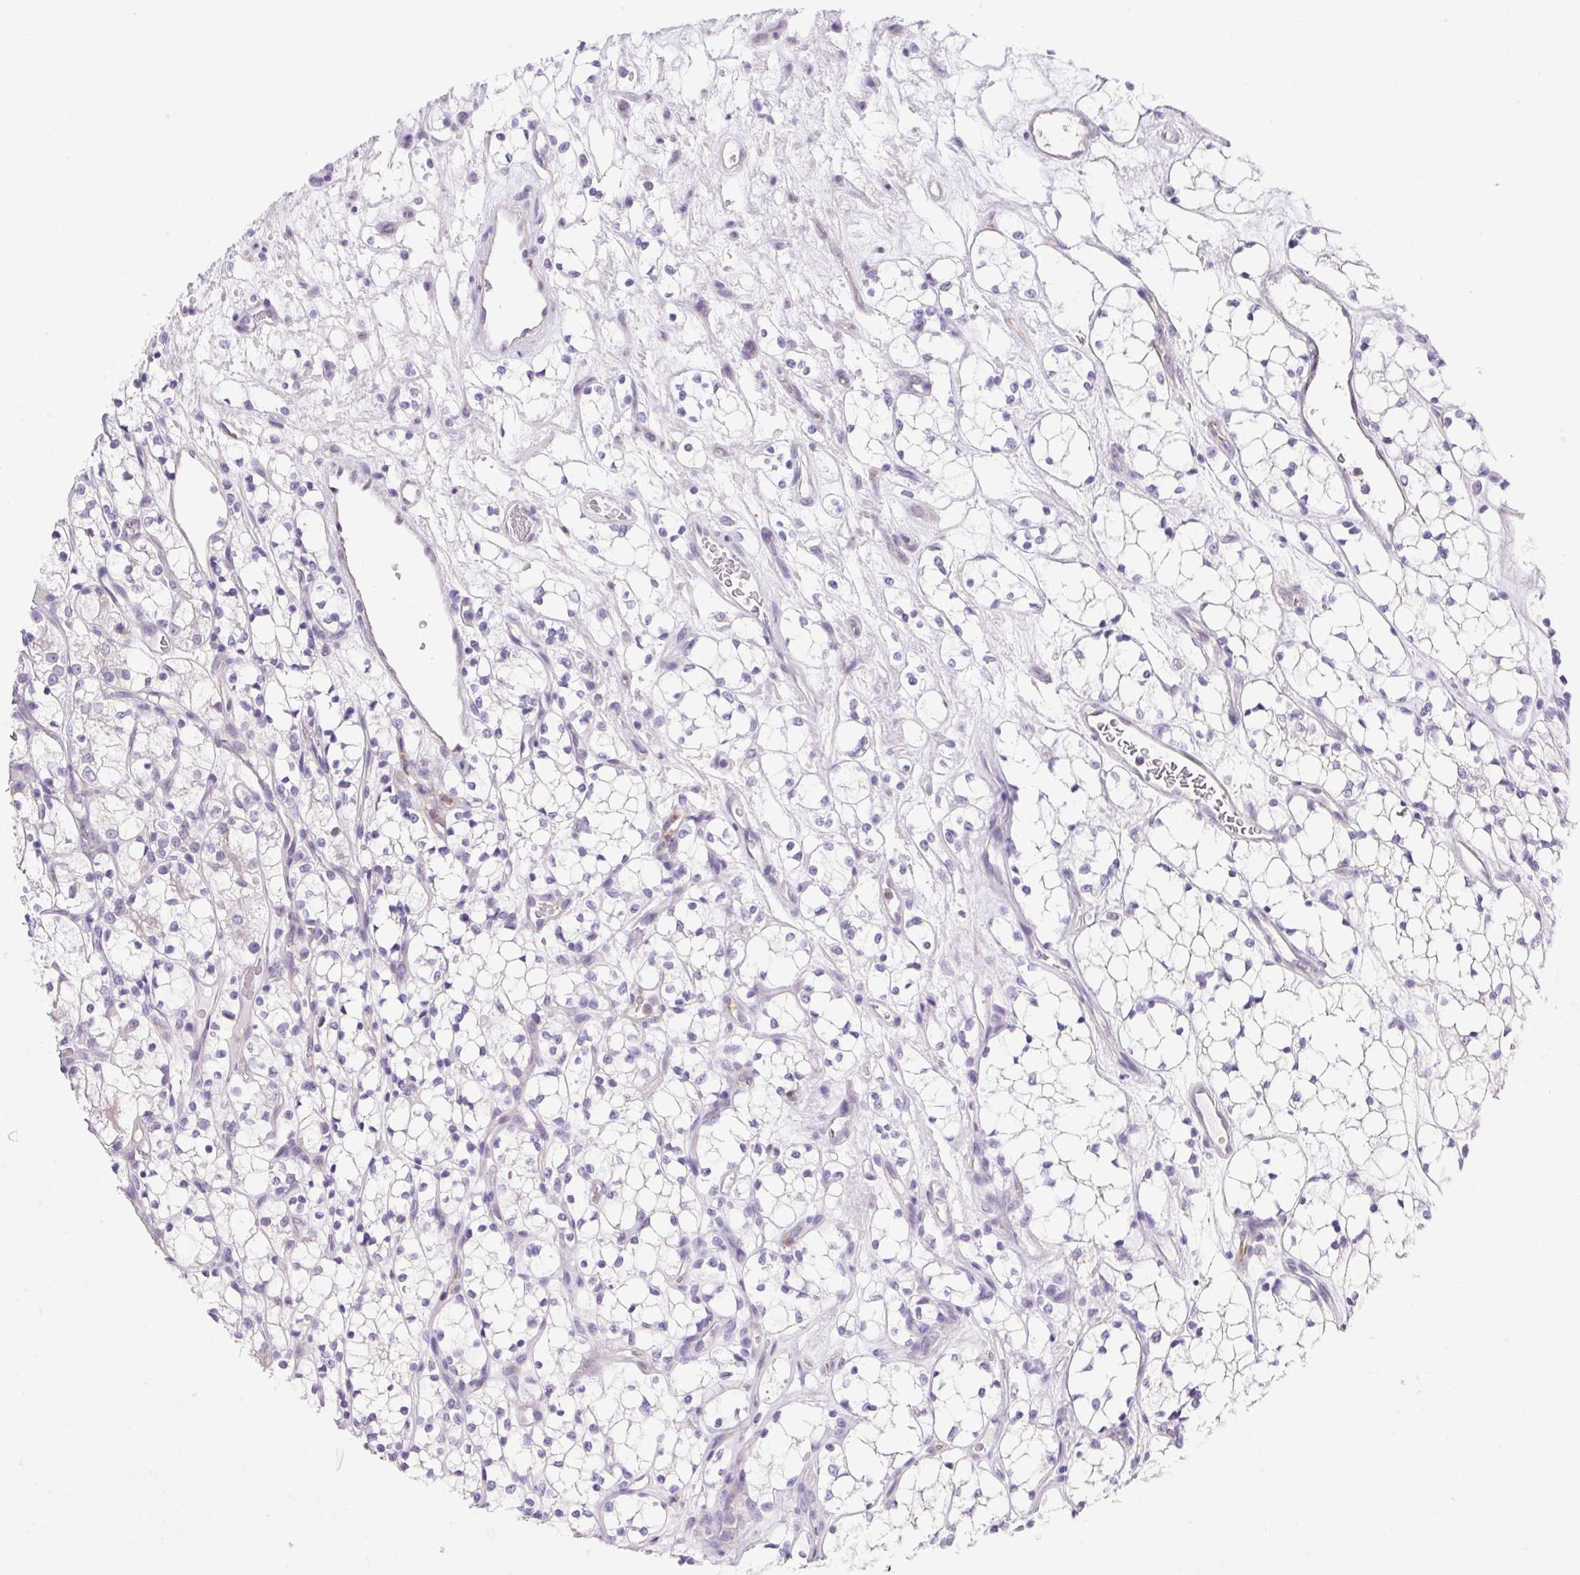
{"staining": {"intensity": "negative", "quantity": "none", "location": "none"}, "tissue": "renal cancer", "cell_type": "Tumor cells", "image_type": "cancer", "snomed": [{"axis": "morphology", "description": "Adenocarcinoma, NOS"}, {"axis": "topography", "description": "Kidney"}], "caption": "Immunohistochemistry of human renal cancer (adenocarcinoma) exhibits no staining in tumor cells.", "gene": "FAM177B", "patient": {"sex": "female", "age": 69}}